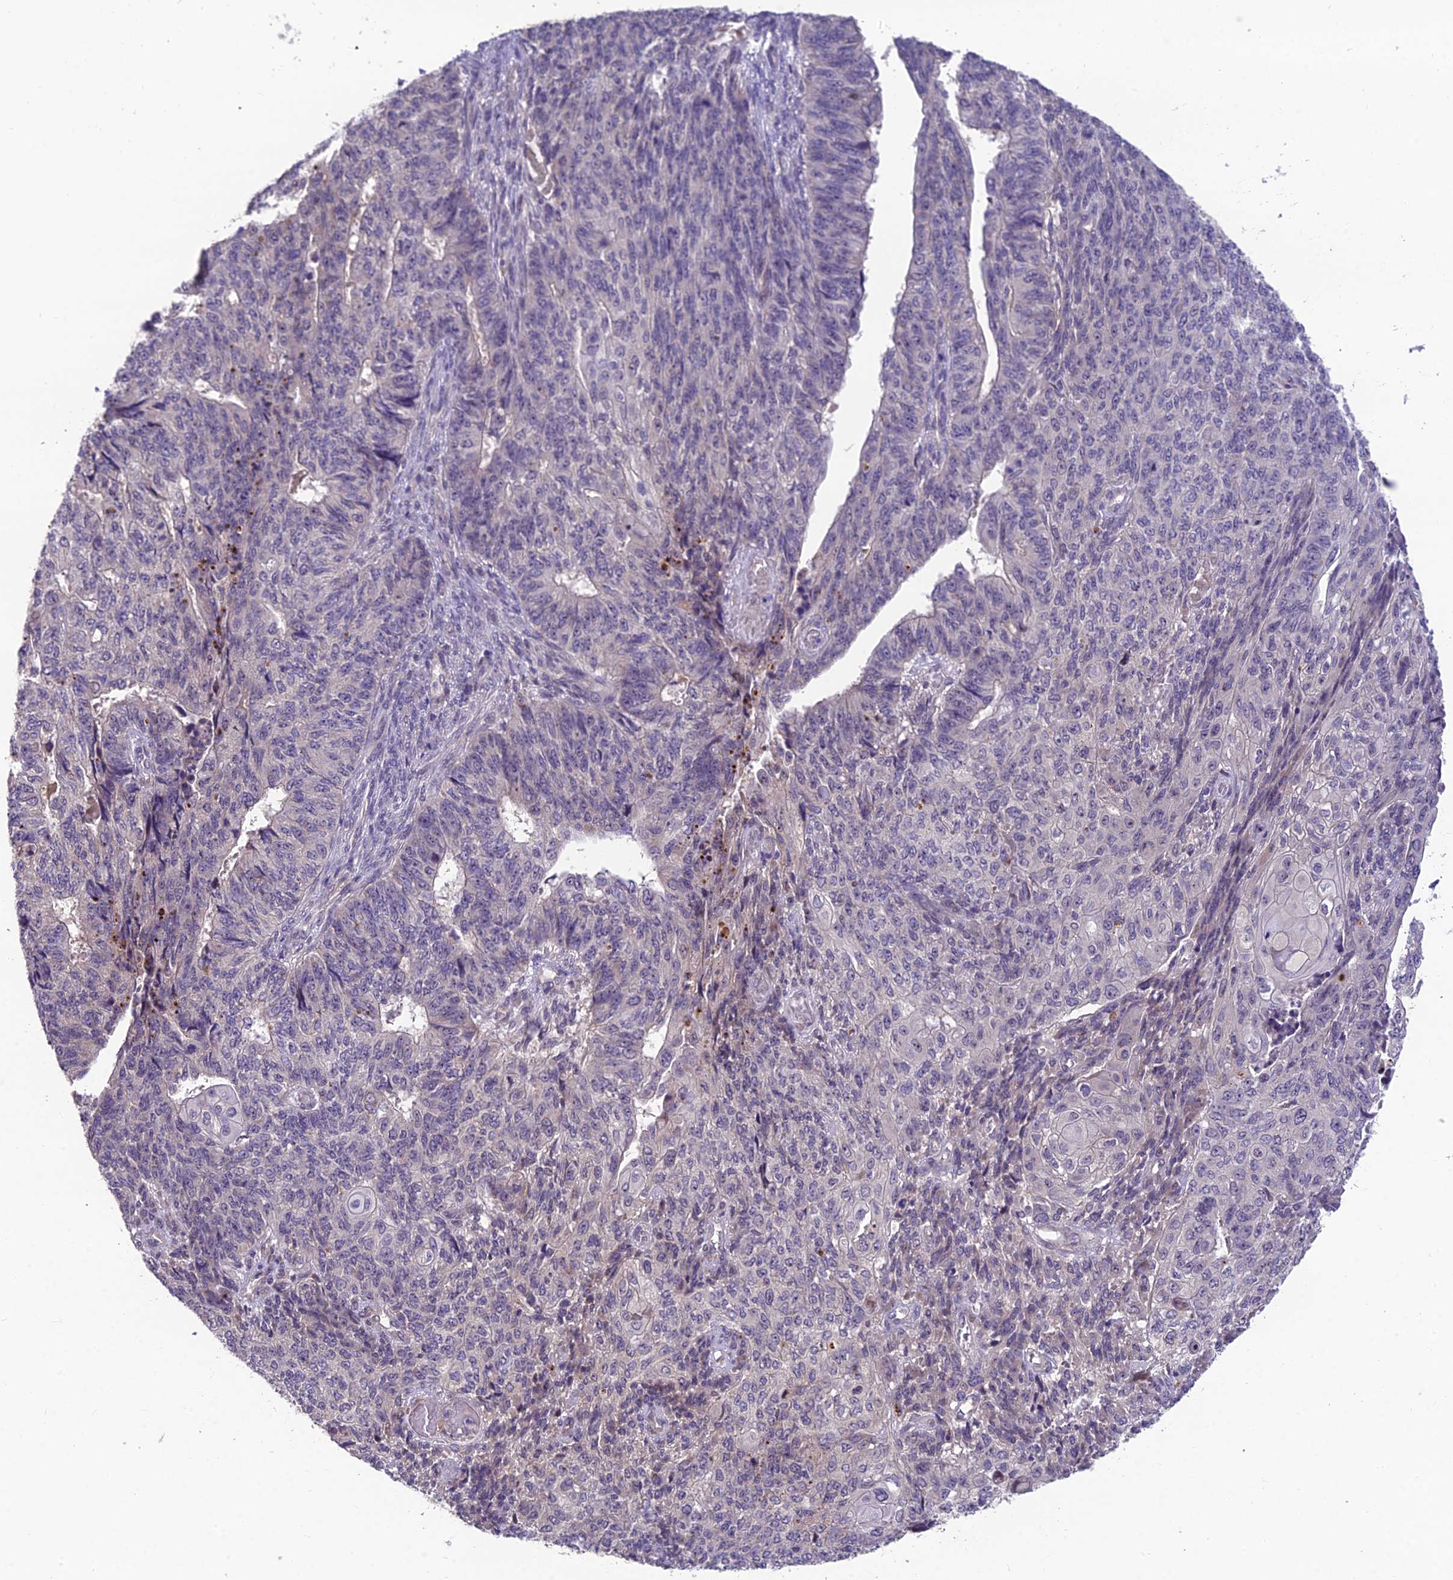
{"staining": {"intensity": "negative", "quantity": "none", "location": "none"}, "tissue": "endometrial cancer", "cell_type": "Tumor cells", "image_type": "cancer", "snomed": [{"axis": "morphology", "description": "Adenocarcinoma, NOS"}, {"axis": "topography", "description": "Endometrium"}], "caption": "The immunohistochemistry histopathology image has no significant staining in tumor cells of adenocarcinoma (endometrial) tissue.", "gene": "ZNF333", "patient": {"sex": "female", "age": 32}}